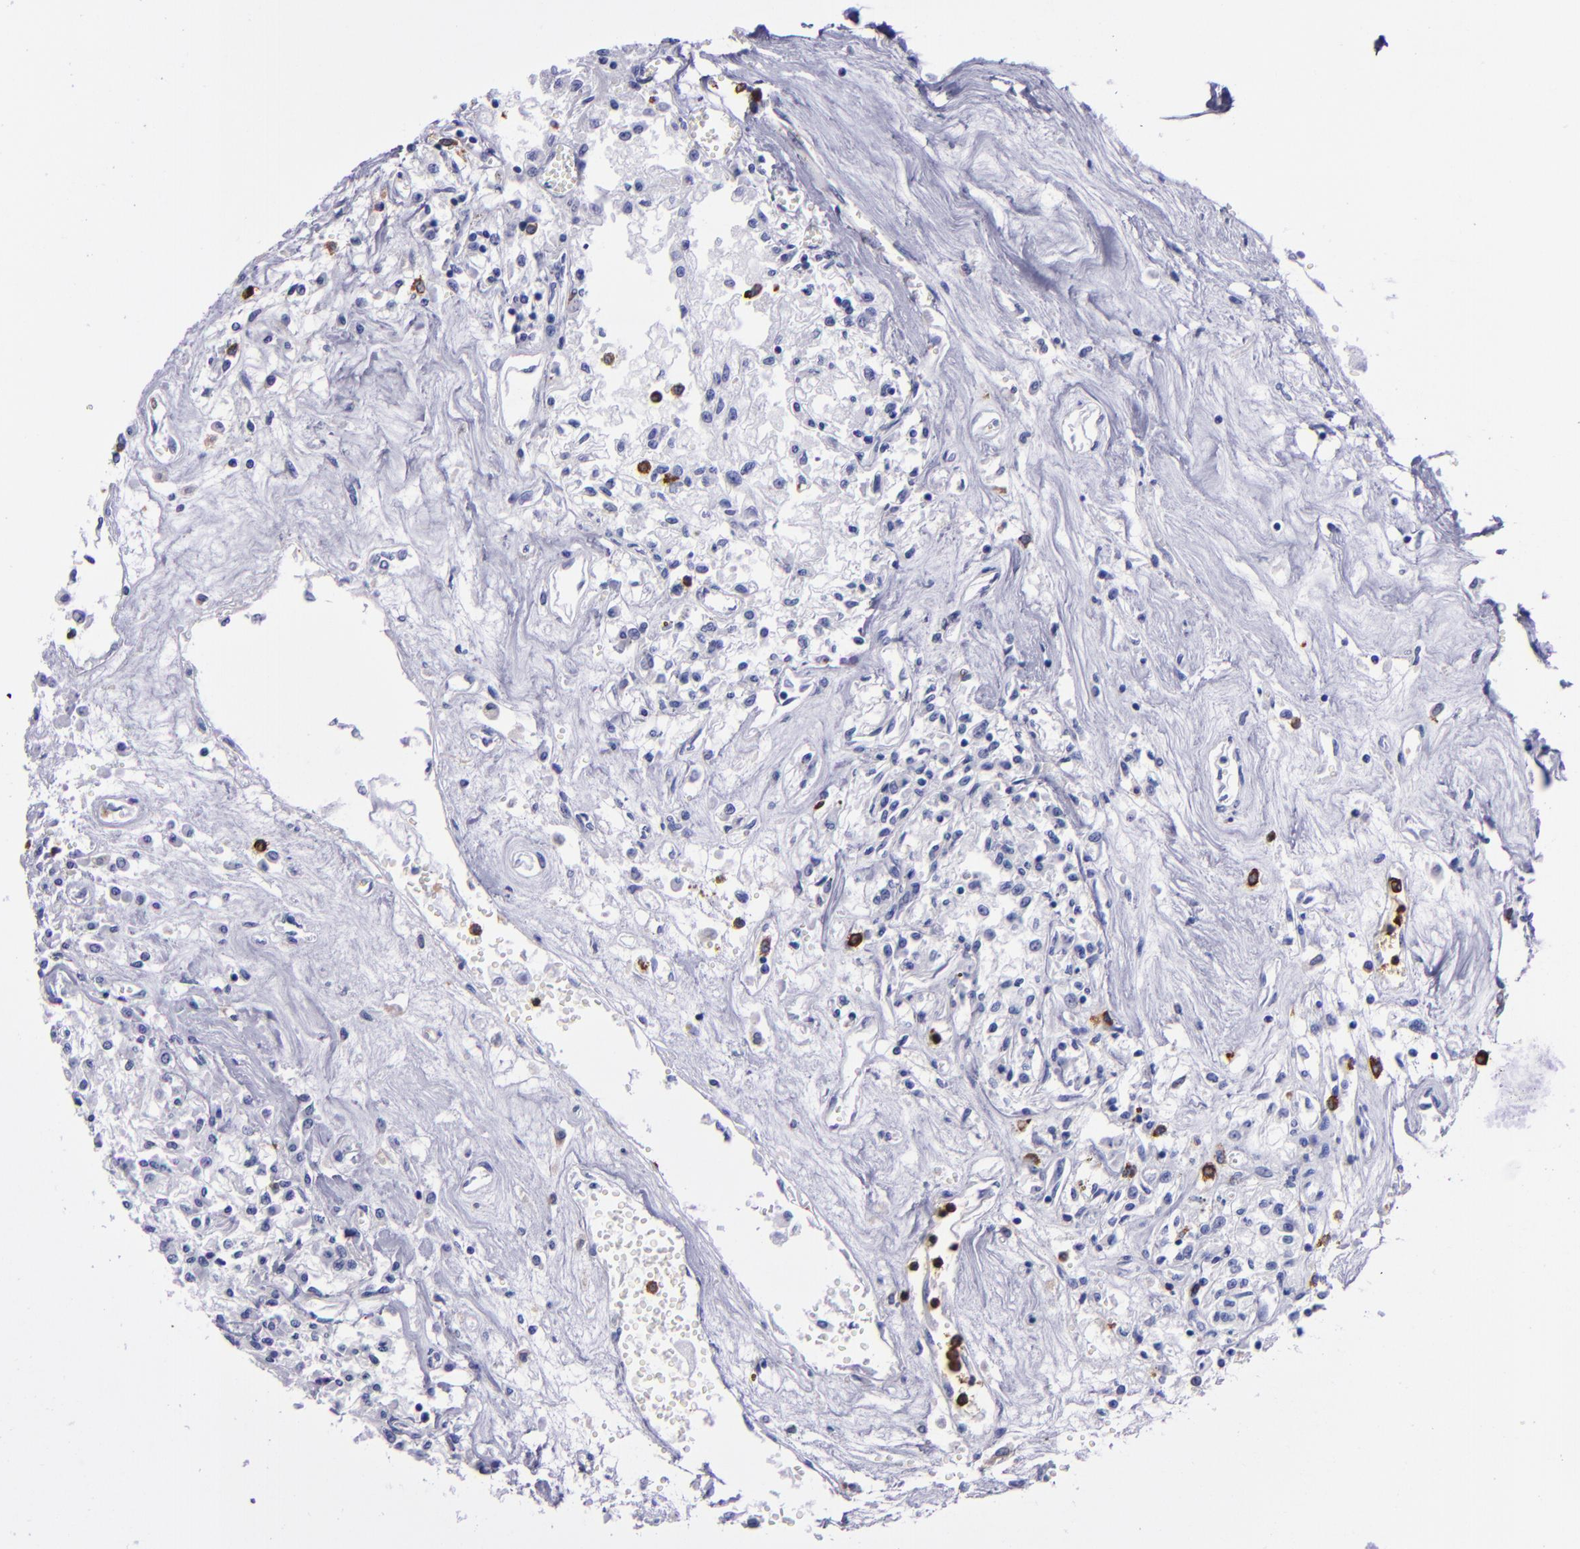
{"staining": {"intensity": "negative", "quantity": "none", "location": "none"}, "tissue": "renal cancer", "cell_type": "Tumor cells", "image_type": "cancer", "snomed": [{"axis": "morphology", "description": "Adenocarcinoma, NOS"}, {"axis": "topography", "description": "Kidney"}], "caption": "The image reveals no significant expression in tumor cells of renal adenocarcinoma.", "gene": "CR1", "patient": {"sex": "male", "age": 78}}